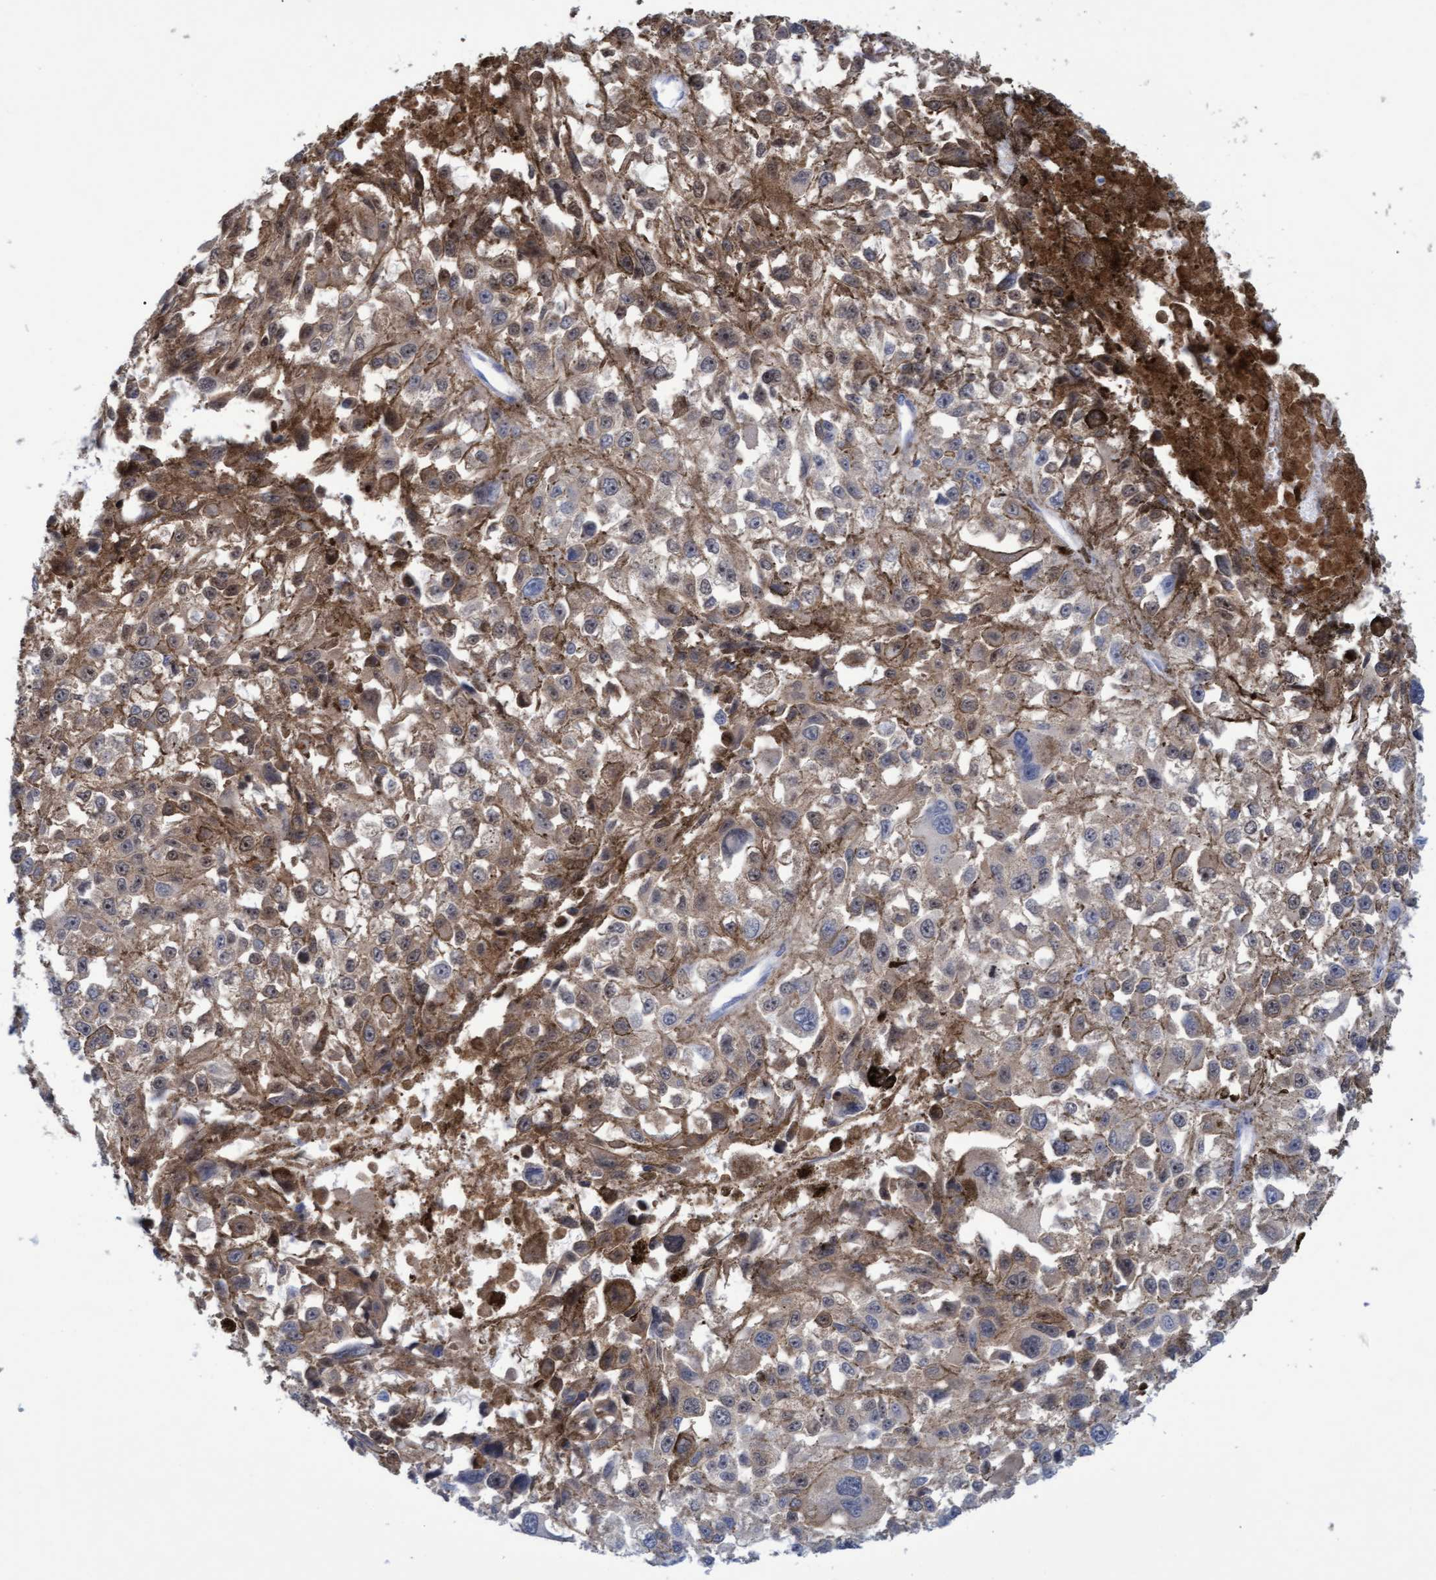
{"staining": {"intensity": "moderate", "quantity": "25%-75%", "location": "cytoplasmic/membranous"}, "tissue": "melanoma", "cell_type": "Tumor cells", "image_type": "cancer", "snomed": [{"axis": "morphology", "description": "Malignant melanoma, Metastatic site"}, {"axis": "topography", "description": "Lymph node"}], "caption": "This micrograph reveals IHC staining of human melanoma, with medium moderate cytoplasmic/membranous expression in about 25%-75% of tumor cells.", "gene": "STXBP1", "patient": {"sex": "male", "age": 59}}